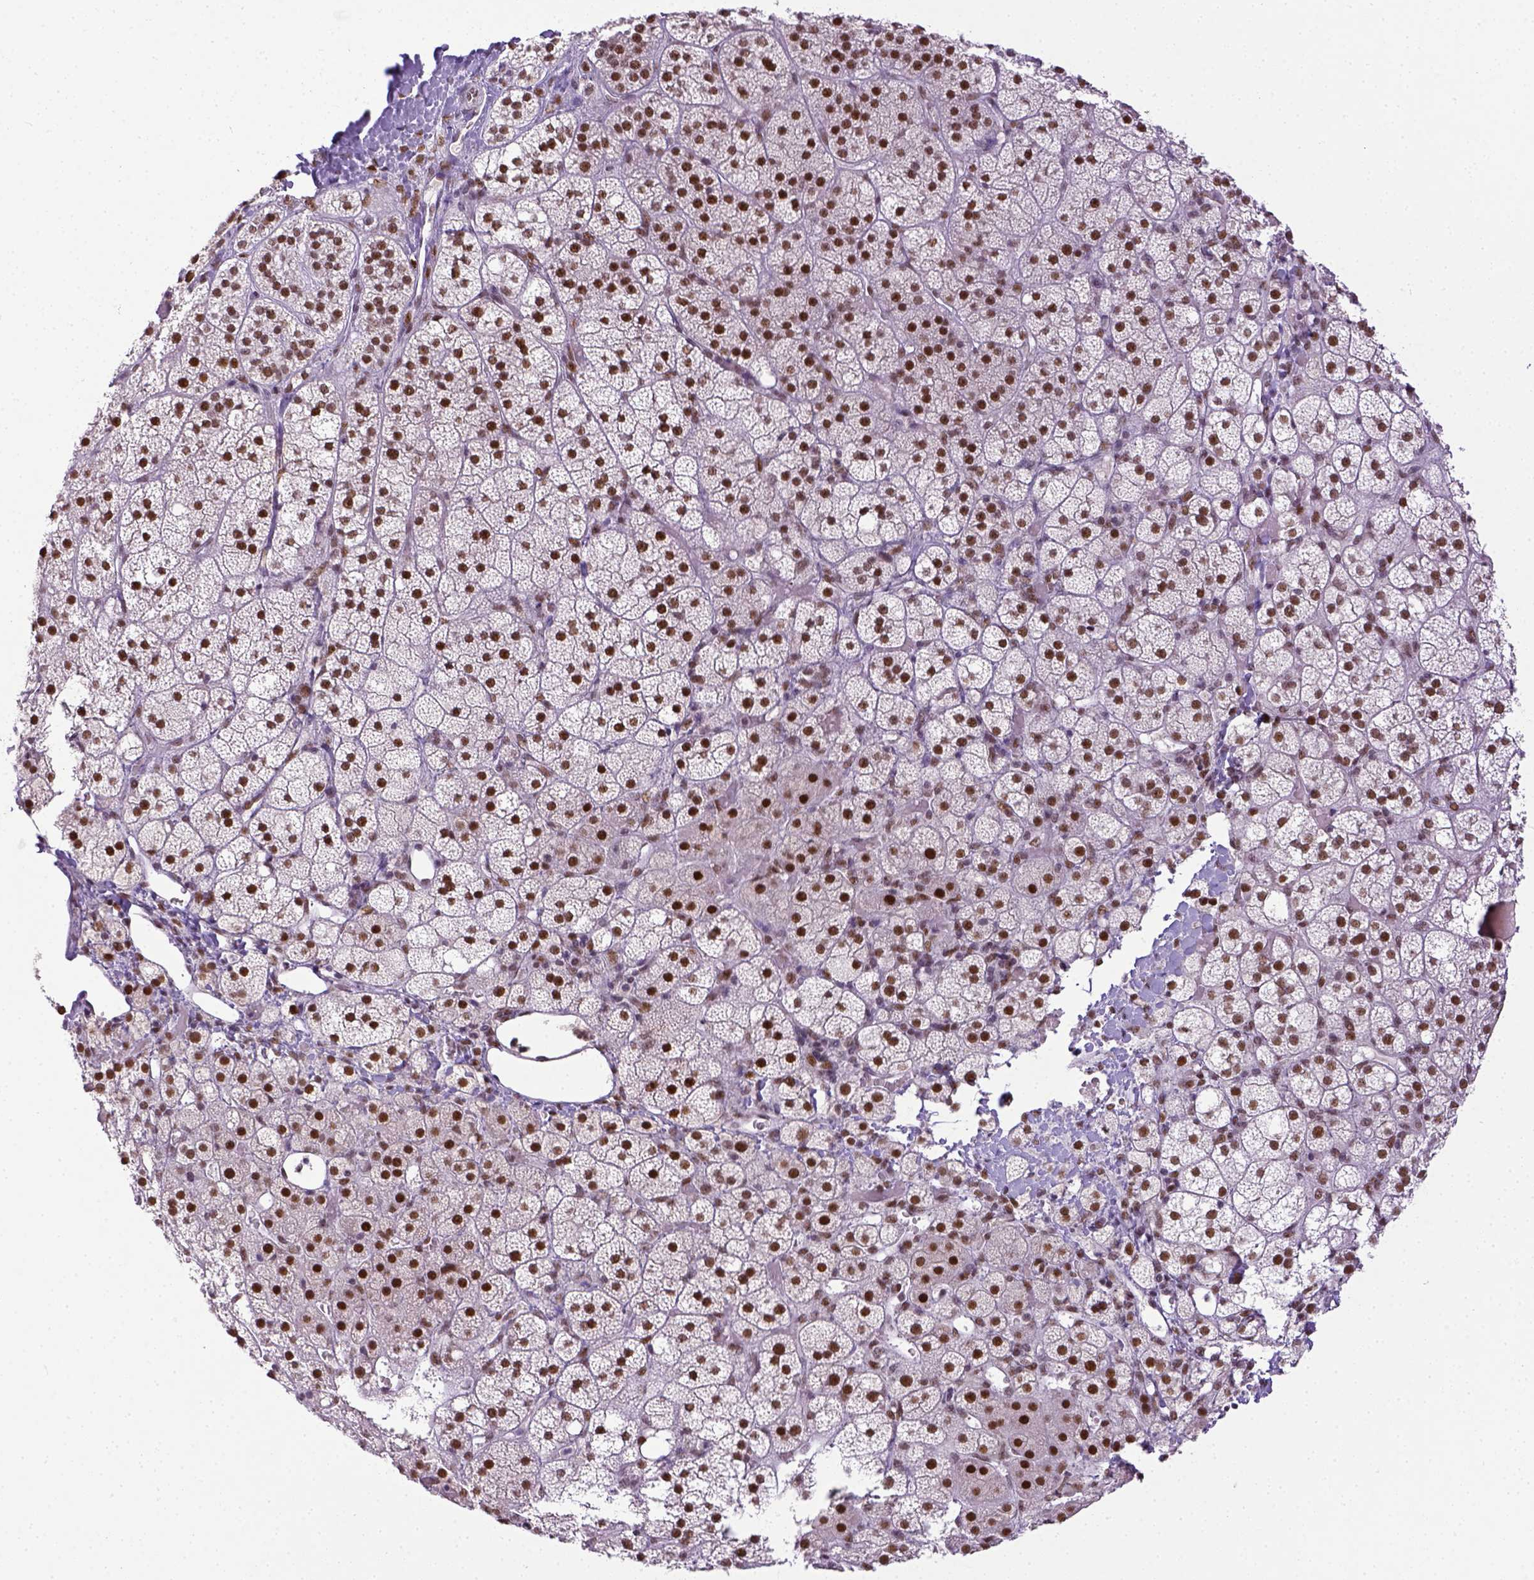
{"staining": {"intensity": "strong", "quantity": ">75%", "location": "nuclear"}, "tissue": "adrenal gland", "cell_type": "Glandular cells", "image_type": "normal", "snomed": [{"axis": "morphology", "description": "Normal tissue, NOS"}, {"axis": "topography", "description": "Adrenal gland"}], "caption": "IHC staining of unremarkable adrenal gland, which shows high levels of strong nuclear positivity in about >75% of glandular cells indicating strong nuclear protein positivity. The staining was performed using DAB (brown) for protein detection and nuclei were counterstained in hematoxylin (blue).", "gene": "ERCC1", "patient": {"sex": "male", "age": 53}}